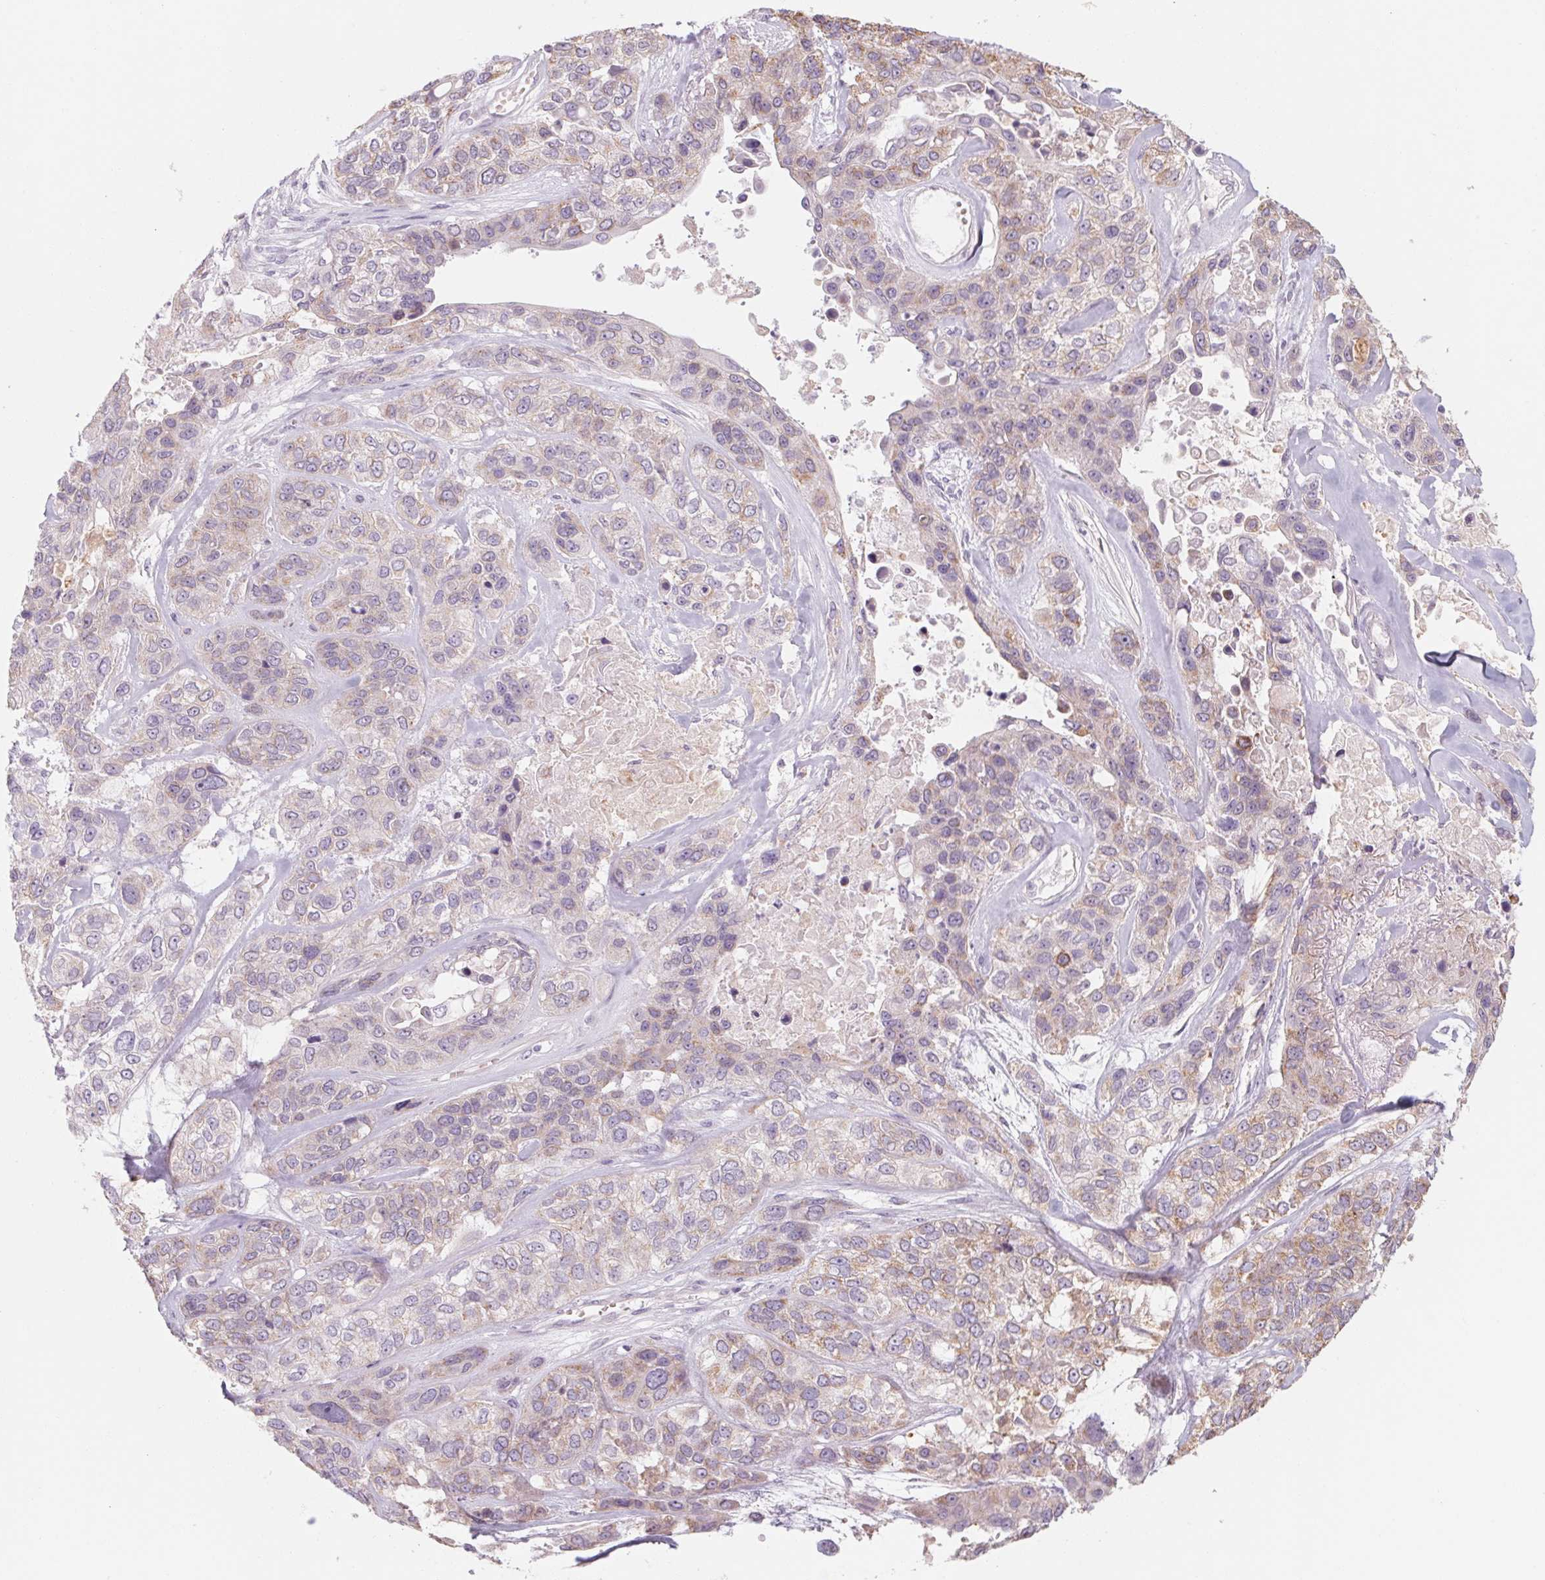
{"staining": {"intensity": "weak", "quantity": "25%-75%", "location": "cytoplasmic/membranous"}, "tissue": "lung cancer", "cell_type": "Tumor cells", "image_type": "cancer", "snomed": [{"axis": "morphology", "description": "Squamous cell carcinoma, NOS"}, {"axis": "topography", "description": "Lung"}], "caption": "The histopathology image reveals a brown stain indicating the presence of a protein in the cytoplasmic/membranous of tumor cells in squamous cell carcinoma (lung).", "gene": "POU1F1", "patient": {"sex": "female", "age": 70}}